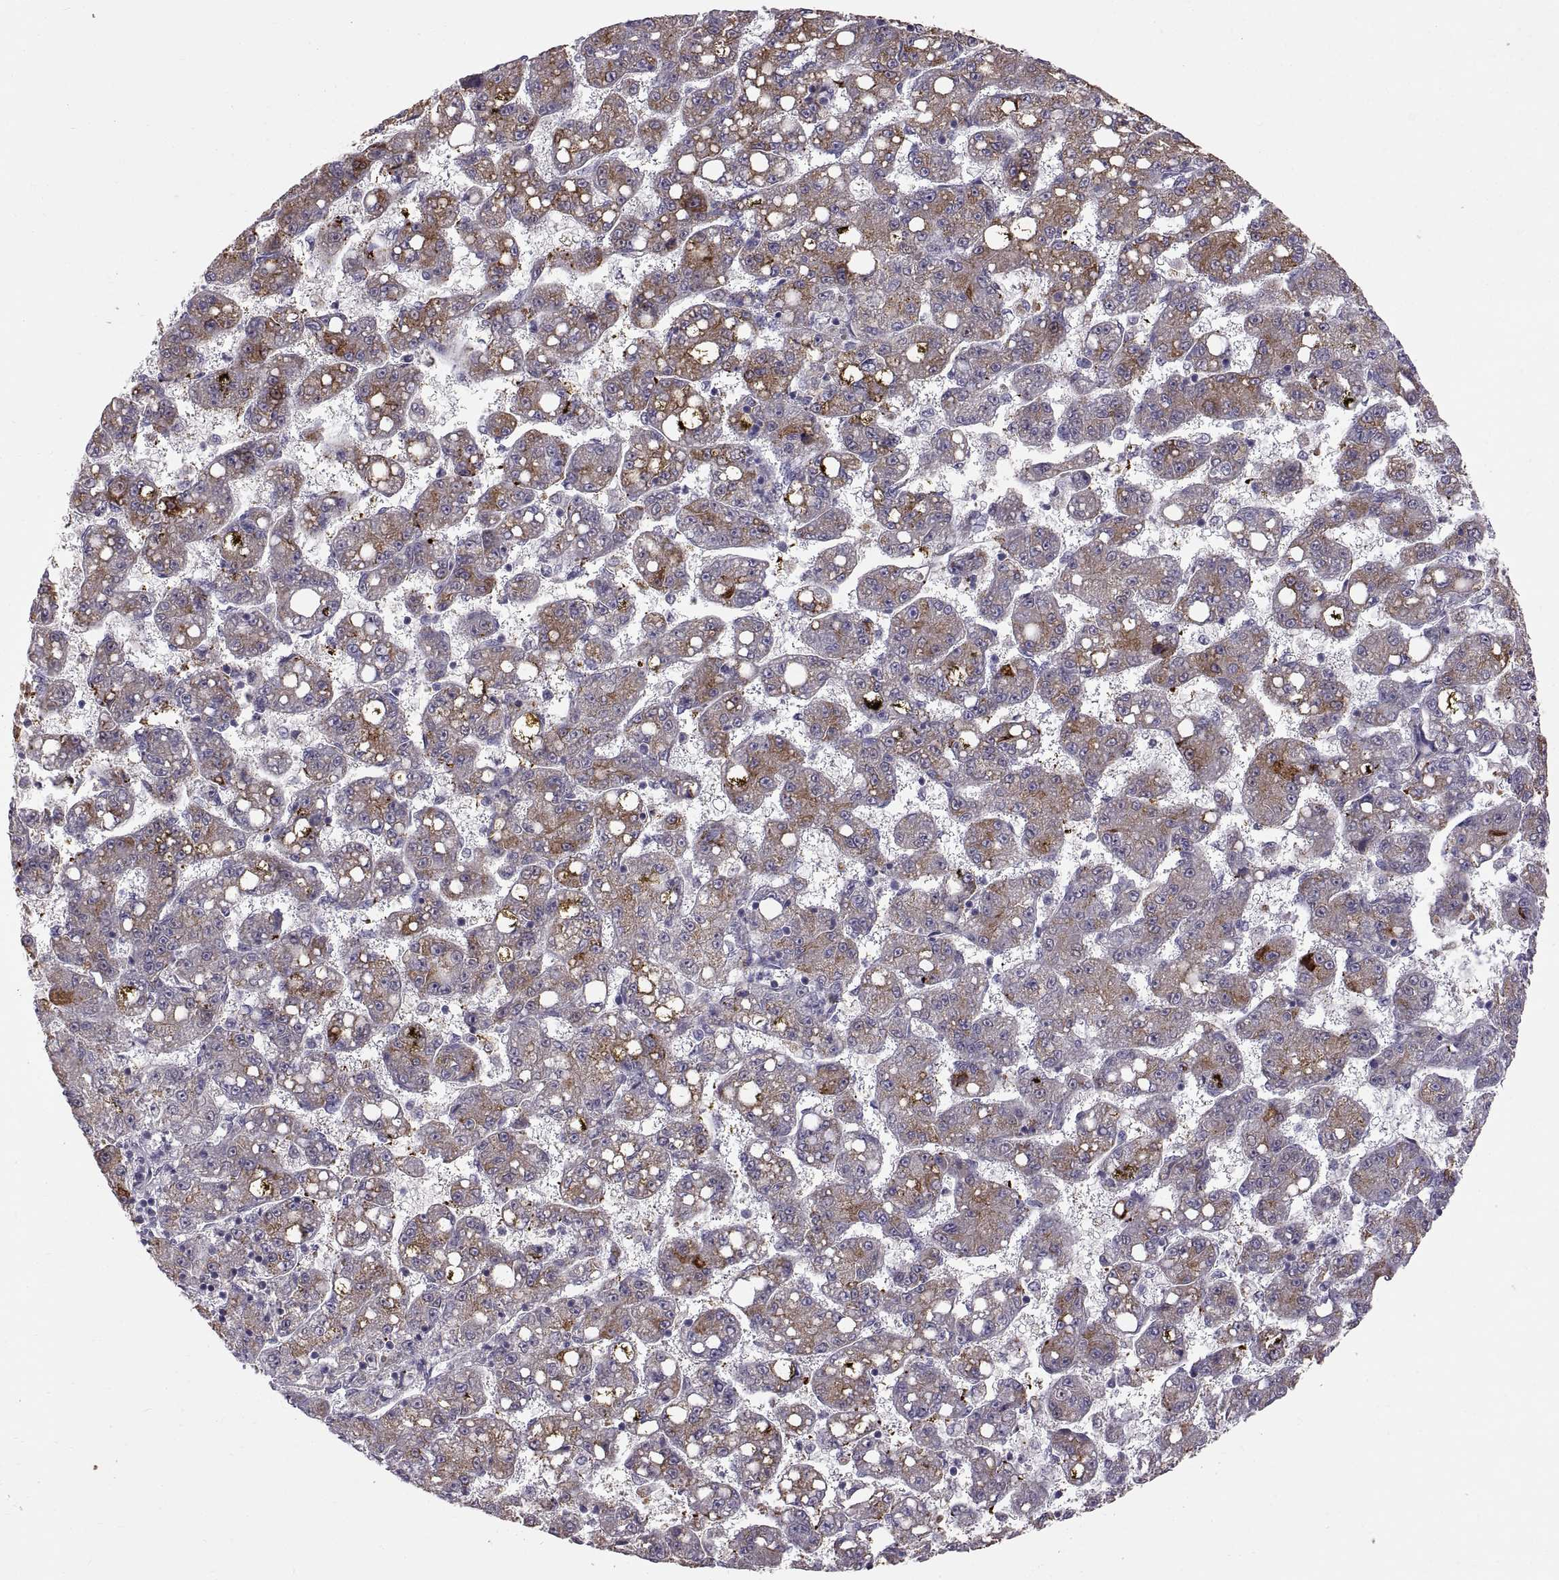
{"staining": {"intensity": "moderate", "quantity": "<25%", "location": "cytoplasmic/membranous"}, "tissue": "liver cancer", "cell_type": "Tumor cells", "image_type": "cancer", "snomed": [{"axis": "morphology", "description": "Carcinoma, Hepatocellular, NOS"}, {"axis": "topography", "description": "Liver"}], "caption": "The micrograph exhibits immunohistochemical staining of hepatocellular carcinoma (liver). There is moderate cytoplasmic/membranous staining is seen in approximately <25% of tumor cells.", "gene": "WFDC8", "patient": {"sex": "female", "age": 65}}